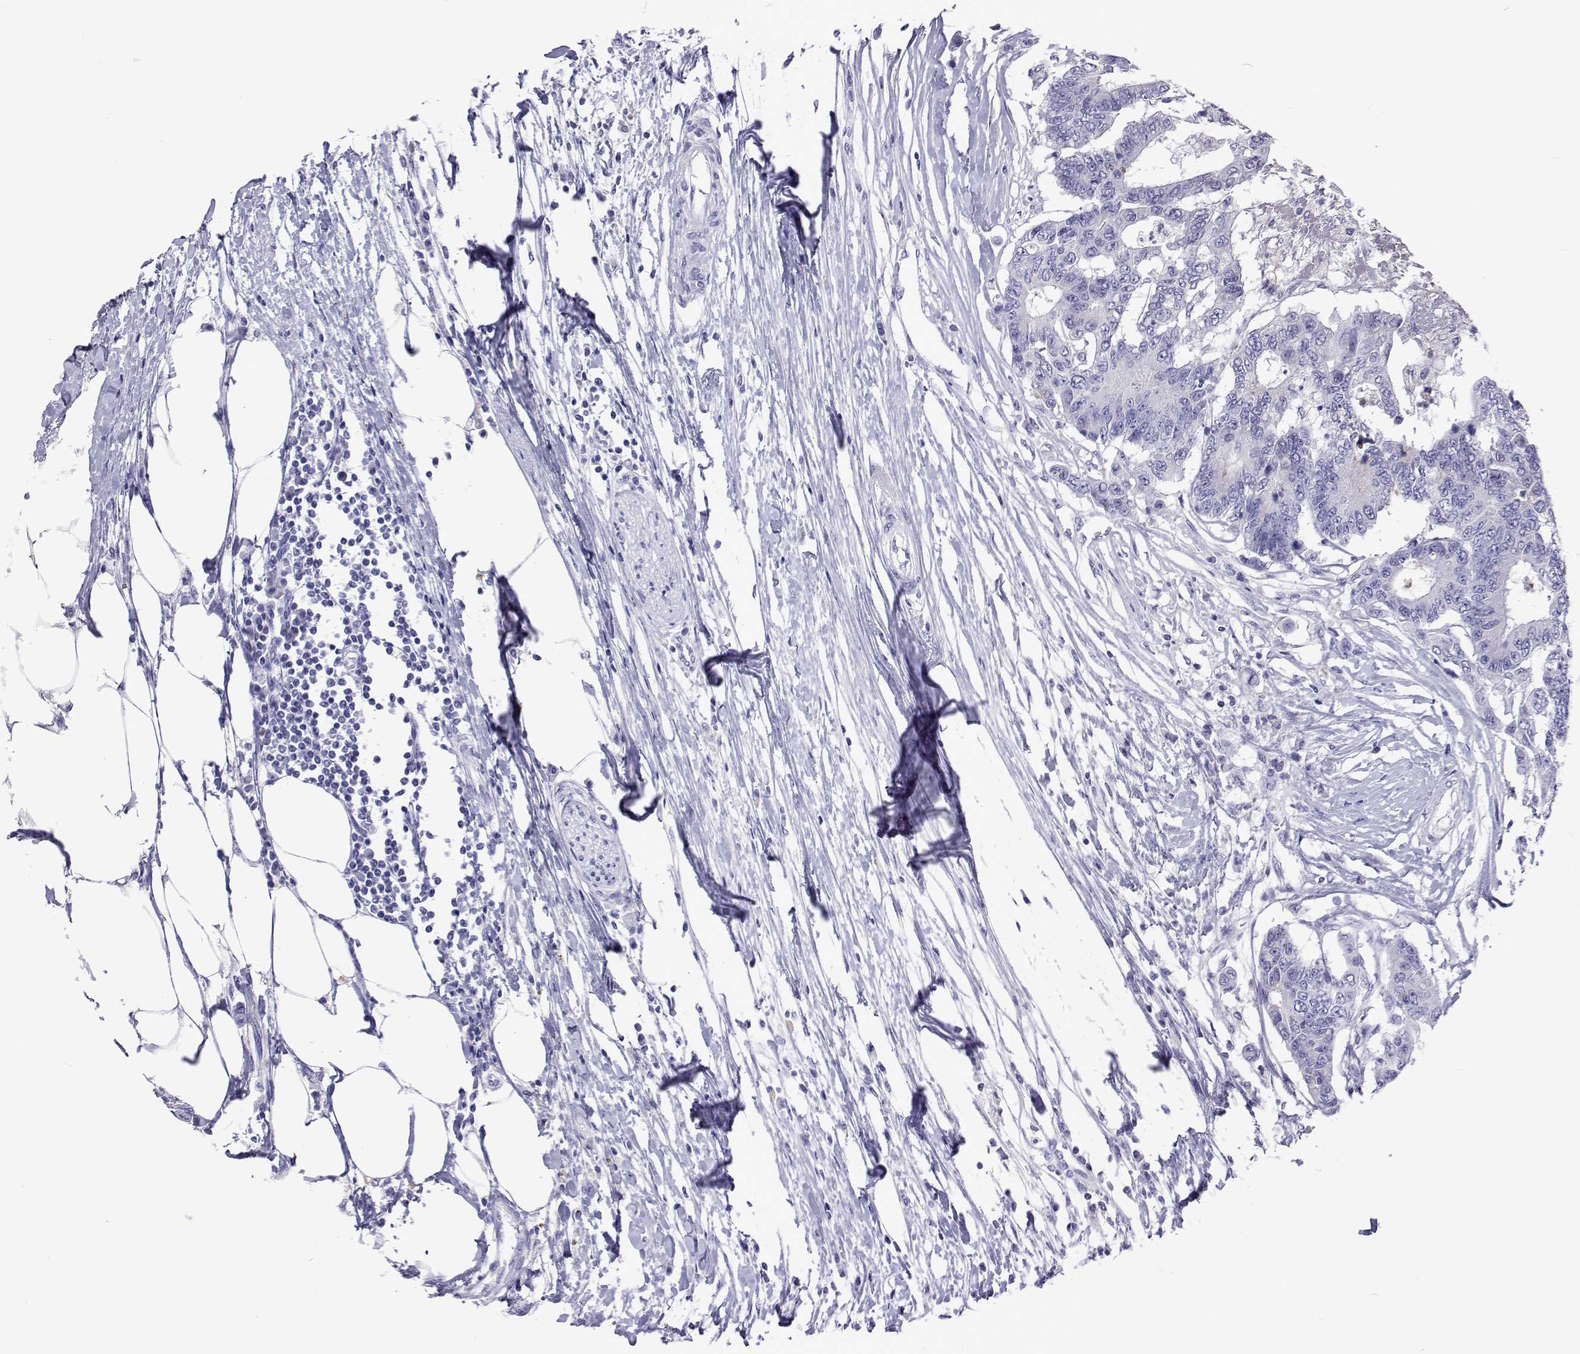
{"staining": {"intensity": "negative", "quantity": "none", "location": "none"}, "tissue": "colorectal cancer", "cell_type": "Tumor cells", "image_type": "cancer", "snomed": [{"axis": "morphology", "description": "Adenocarcinoma, NOS"}, {"axis": "topography", "description": "Colon"}], "caption": "Immunohistochemical staining of human colorectal adenocarcinoma displays no significant positivity in tumor cells.", "gene": "UMODL1", "patient": {"sex": "female", "age": 48}}